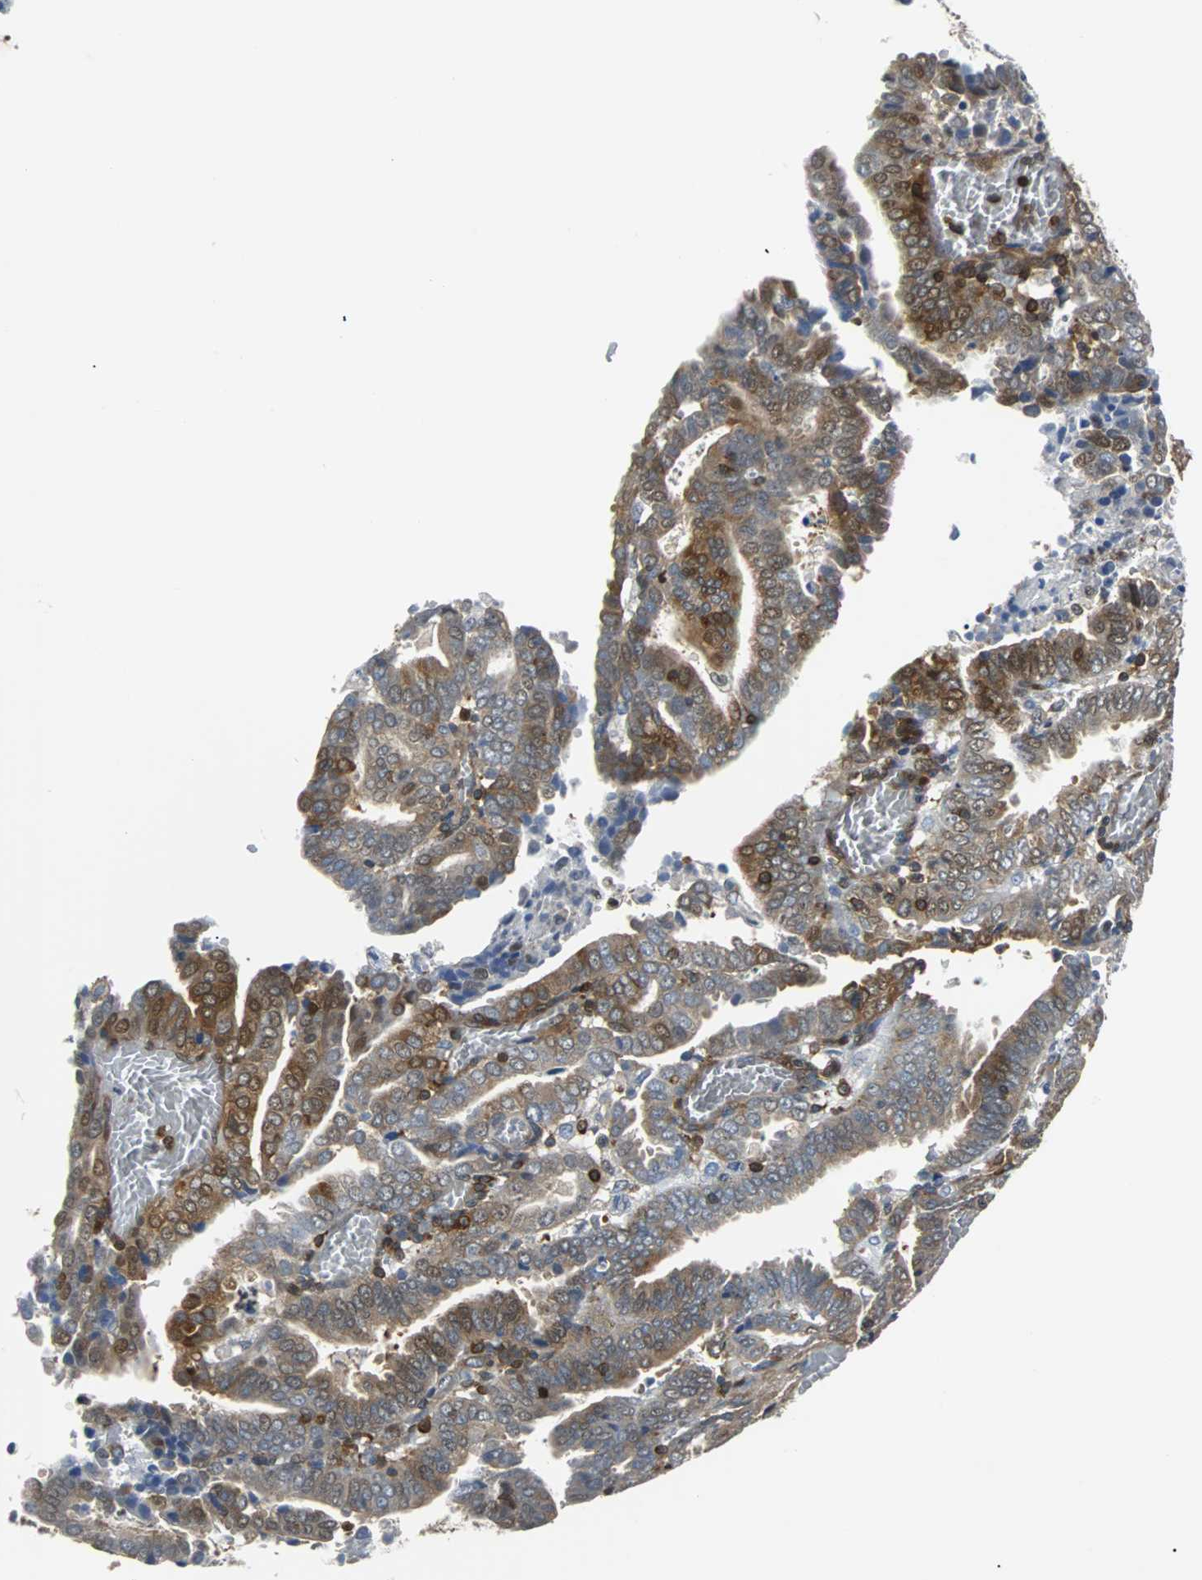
{"staining": {"intensity": "strong", "quantity": ">75%", "location": "cytoplasmic/membranous"}, "tissue": "endometrial cancer", "cell_type": "Tumor cells", "image_type": "cancer", "snomed": [{"axis": "morphology", "description": "Adenocarcinoma, NOS"}, {"axis": "topography", "description": "Uterus"}], "caption": "Adenocarcinoma (endometrial) stained with a protein marker exhibits strong staining in tumor cells.", "gene": "RELA", "patient": {"sex": "female", "age": 83}}